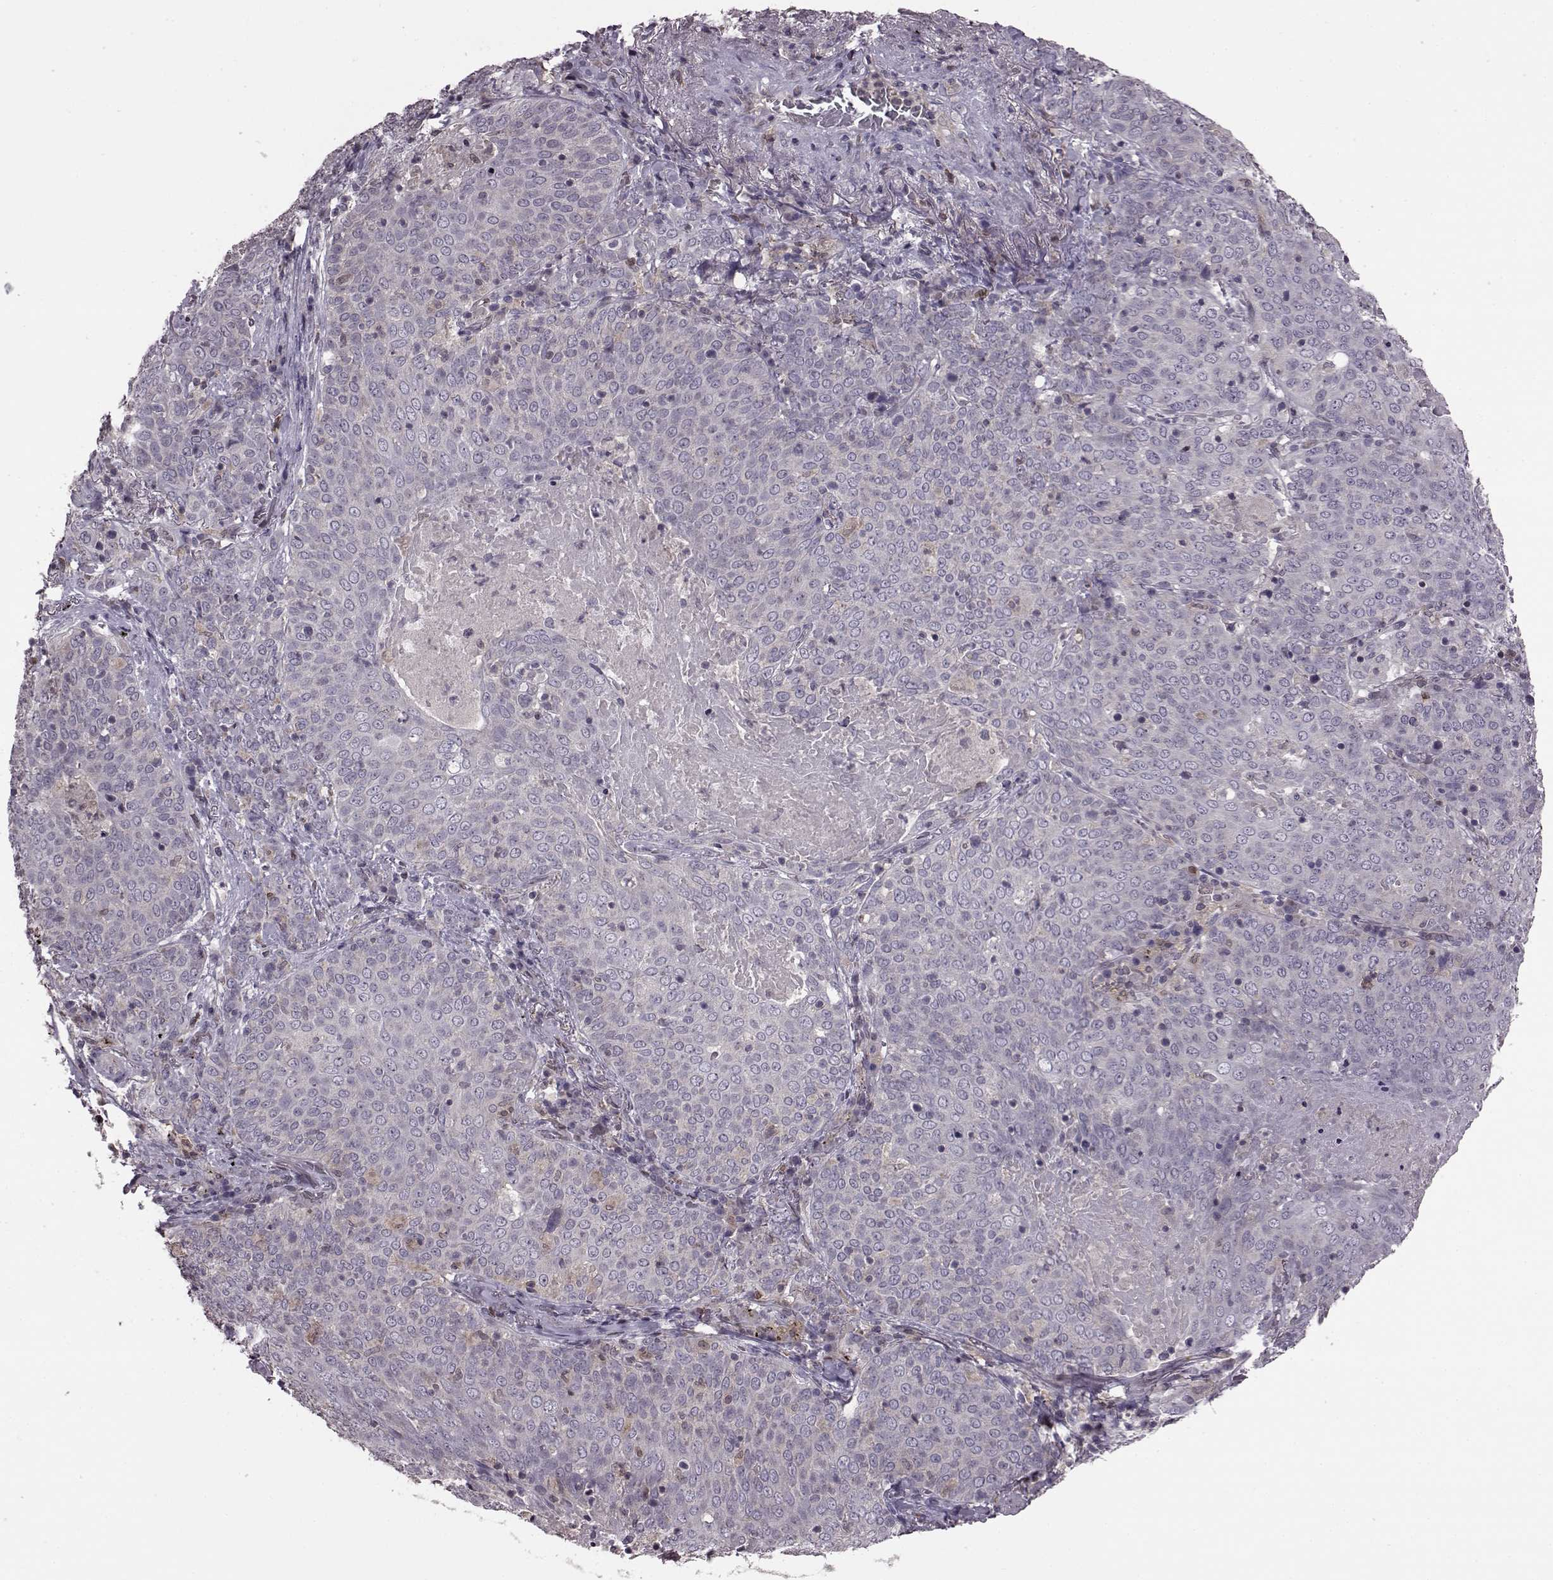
{"staining": {"intensity": "negative", "quantity": "none", "location": "none"}, "tissue": "lung cancer", "cell_type": "Tumor cells", "image_type": "cancer", "snomed": [{"axis": "morphology", "description": "Squamous cell carcinoma, NOS"}, {"axis": "topography", "description": "Lung"}], "caption": "Immunohistochemical staining of human lung squamous cell carcinoma shows no significant positivity in tumor cells.", "gene": "CDC42SE1", "patient": {"sex": "male", "age": 82}}